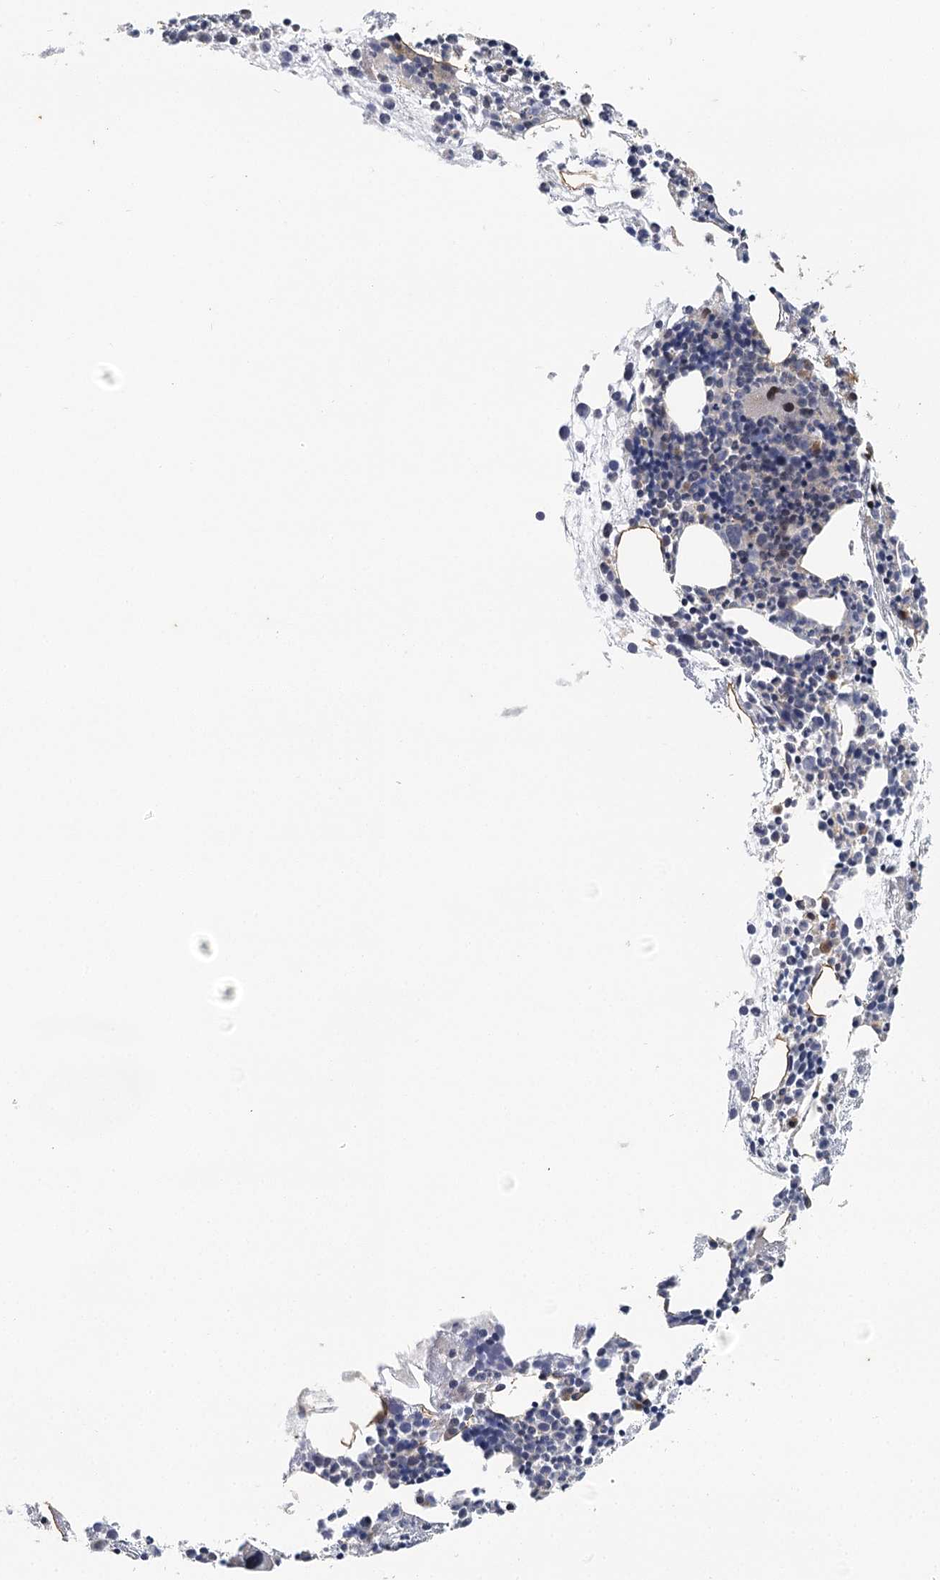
{"staining": {"intensity": "moderate", "quantity": "<25%", "location": "nuclear"}, "tissue": "bone marrow", "cell_type": "Hematopoietic cells", "image_type": "normal", "snomed": [{"axis": "morphology", "description": "Normal tissue, NOS"}, {"axis": "topography", "description": "Bone marrow"}], "caption": "Unremarkable bone marrow exhibits moderate nuclear staining in approximately <25% of hematopoietic cells, visualized by immunohistochemistry.", "gene": "IL11RA", "patient": {"sex": "female", "age": 89}}